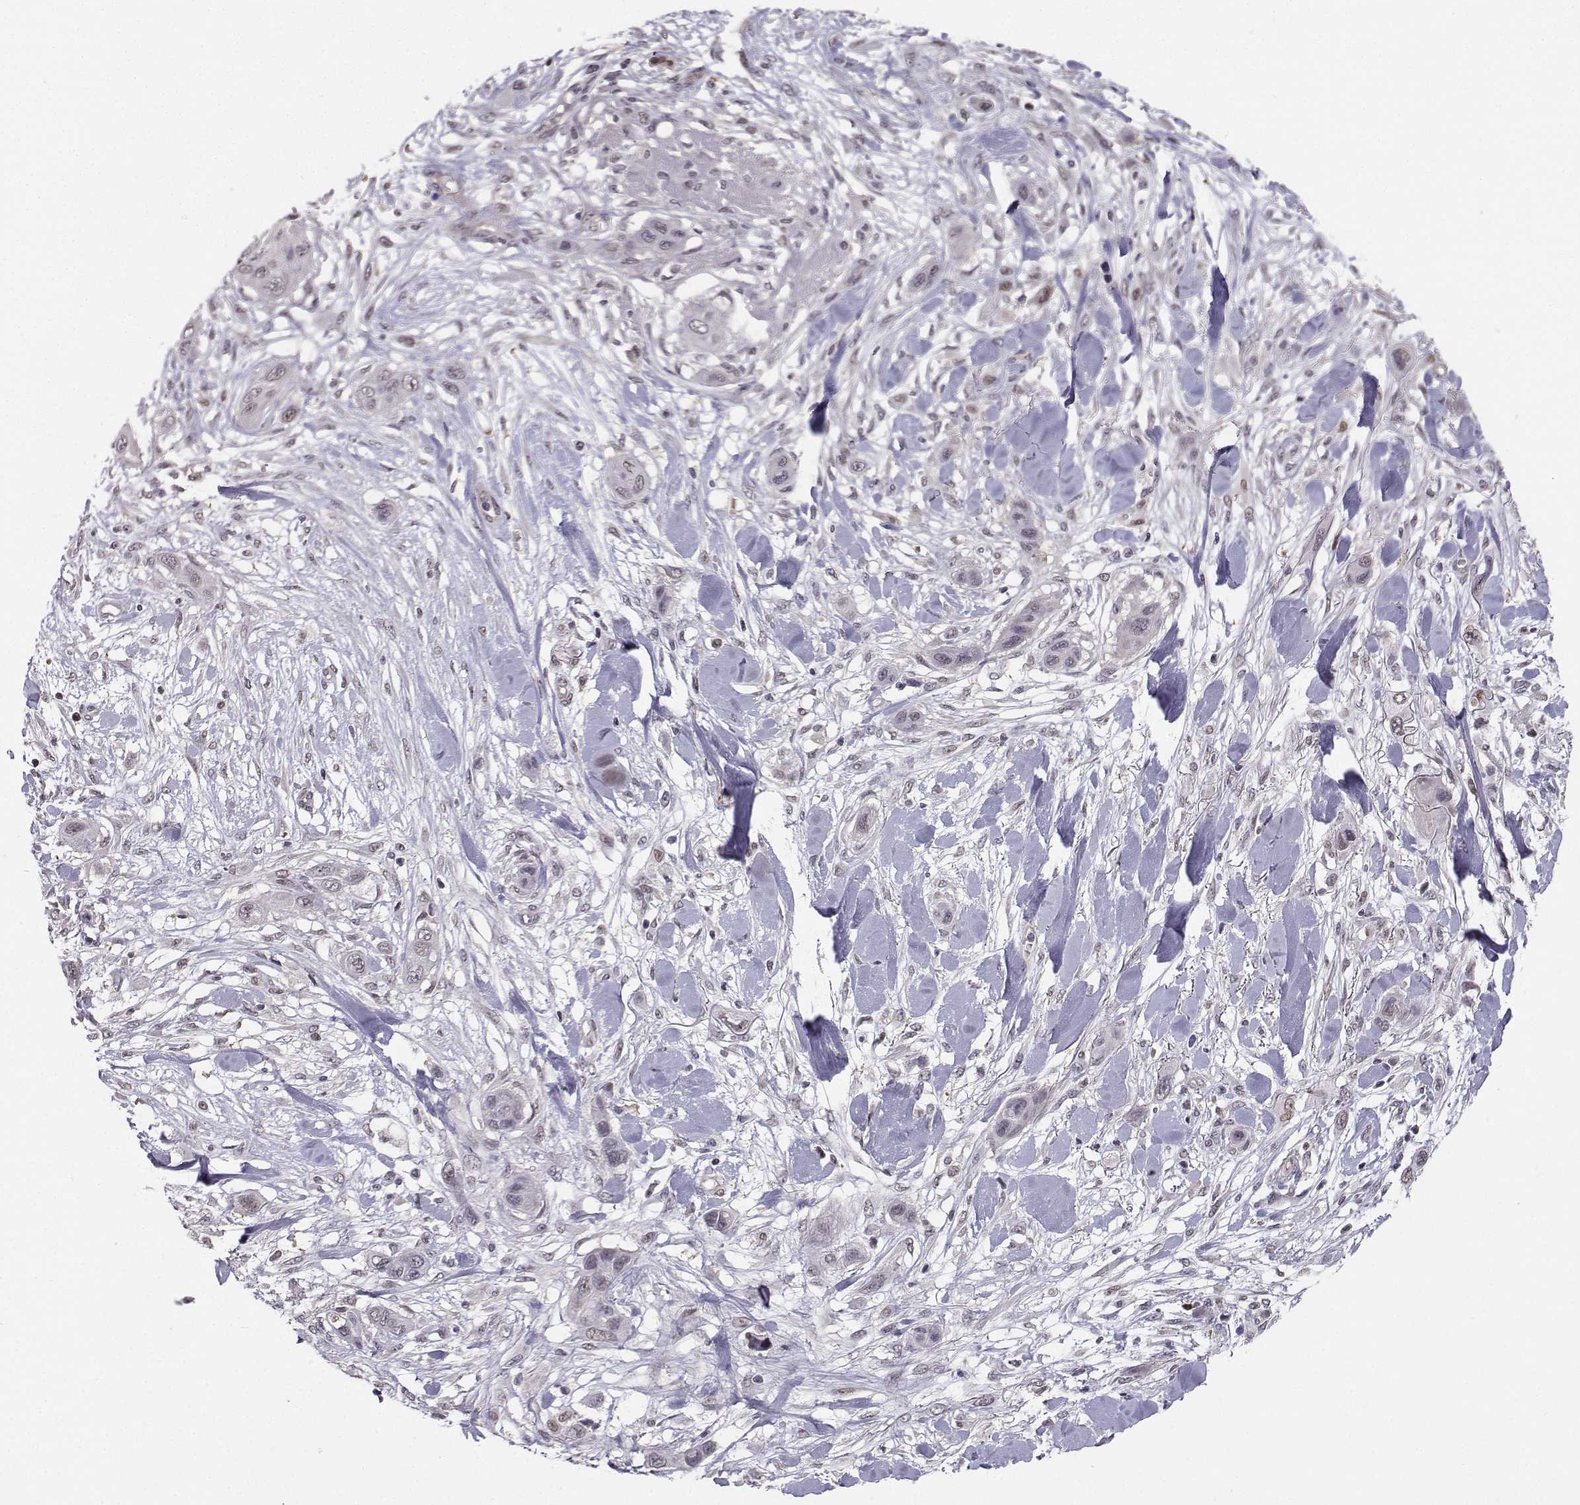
{"staining": {"intensity": "weak", "quantity": "<25%", "location": "nuclear"}, "tissue": "skin cancer", "cell_type": "Tumor cells", "image_type": "cancer", "snomed": [{"axis": "morphology", "description": "Squamous cell carcinoma, NOS"}, {"axis": "topography", "description": "Skin"}], "caption": "Immunohistochemical staining of skin cancer (squamous cell carcinoma) exhibits no significant staining in tumor cells.", "gene": "PKP2", "patient": {"sex": "male", "age": 79}}